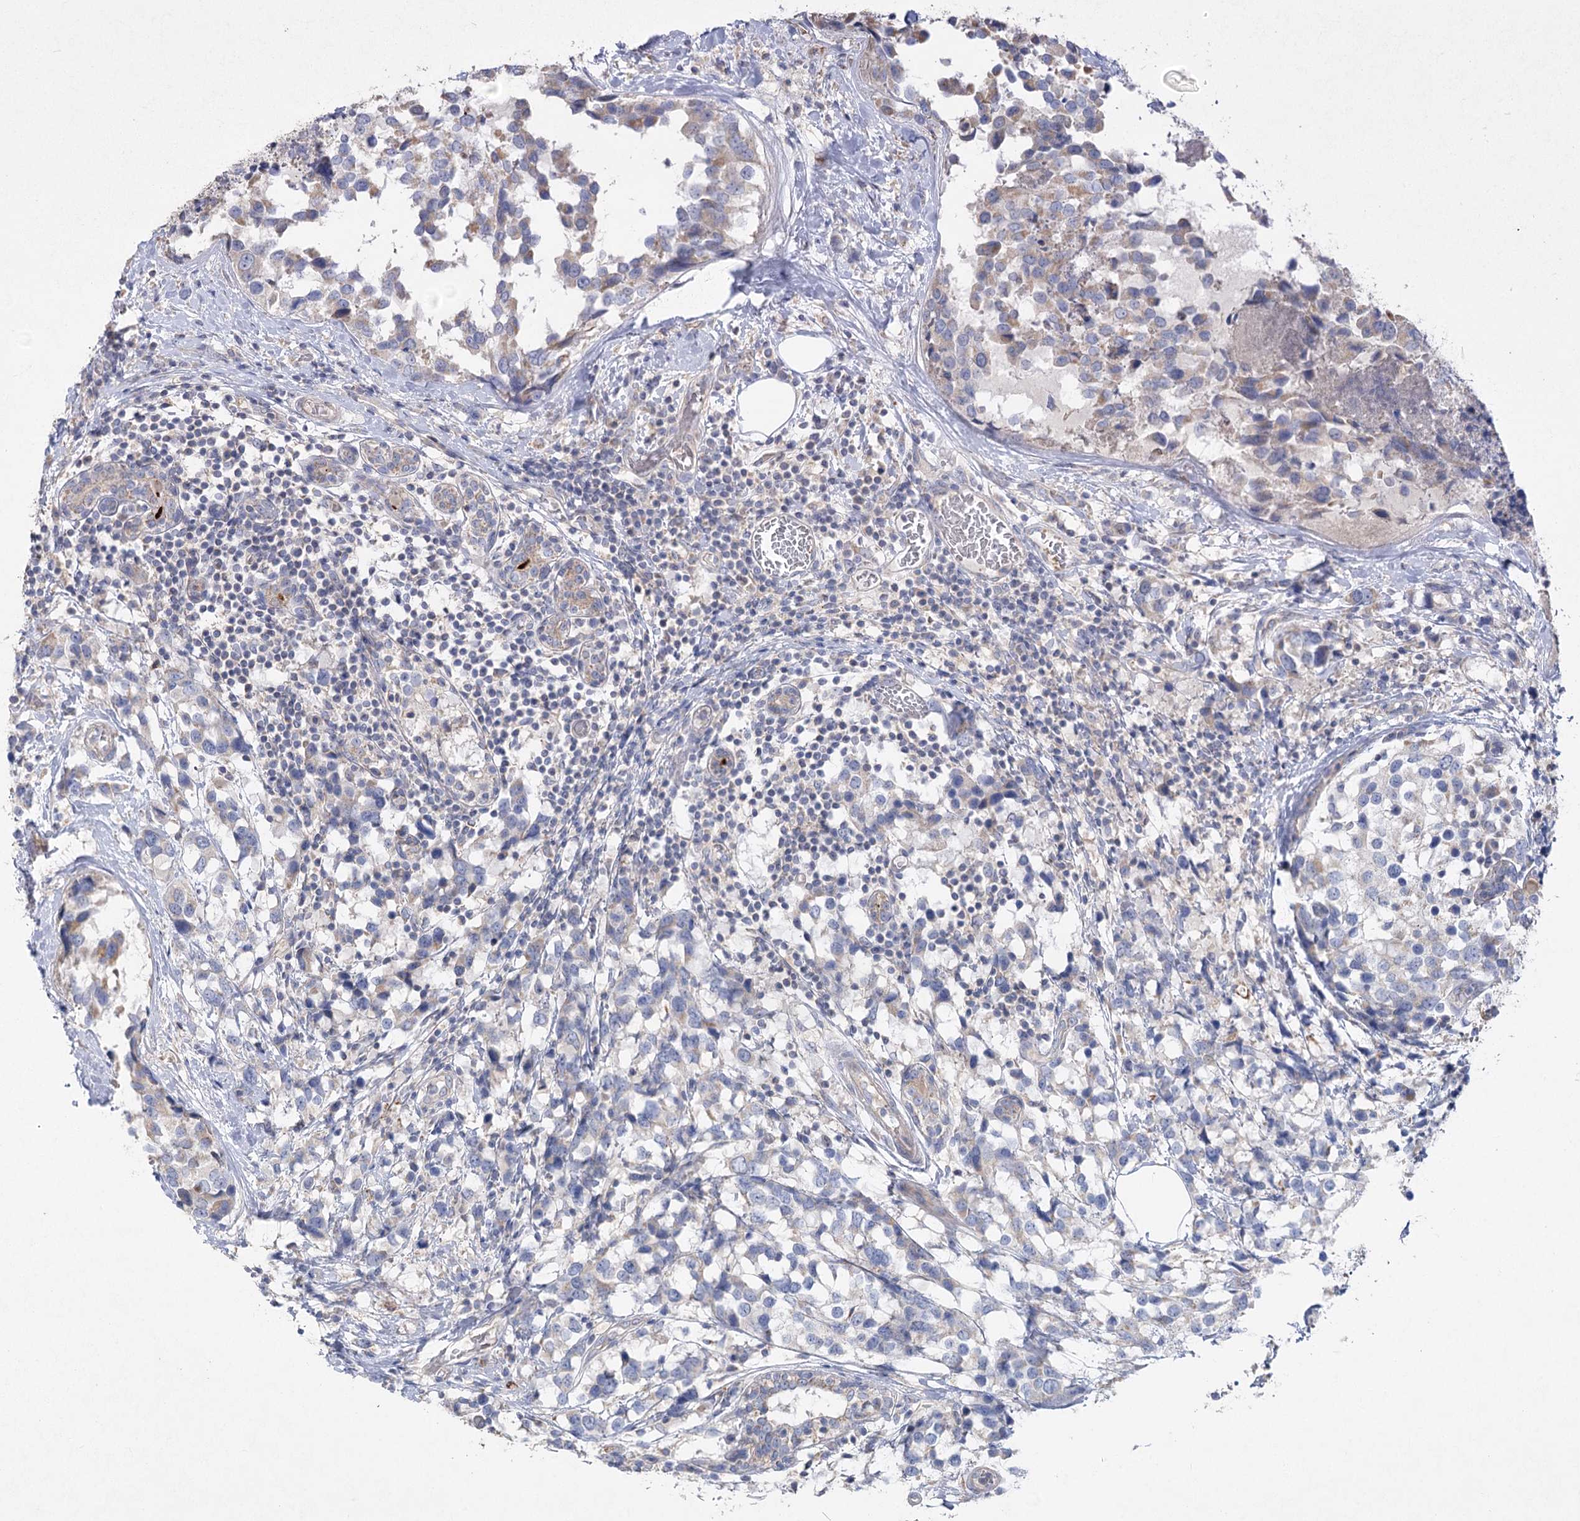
{"staining": {"intensity": "weak", "quantity": "<25%", "location": "cytoplasmic/membranous"}, "tissue": "breast cancer", "cell_type": "Tumor cells", "image_type": "cancer", "snomed": [{"axis": "morphology", "description": "Lobular carcinoma"}, {"axis": "topography", "description": "Breast"}], "caption": "An image of human breast lobular carcinoma is negative for staining in tumor cells. The staining was performed using DAB (3,3'-diaminobenzidine) to visualize the protein expression in brown, while the nuclei were stained in blue with hematoxylin (Magnification: 20x).", "gene": "TMEM187", "patient": {"sex": "female", "age": 59}}